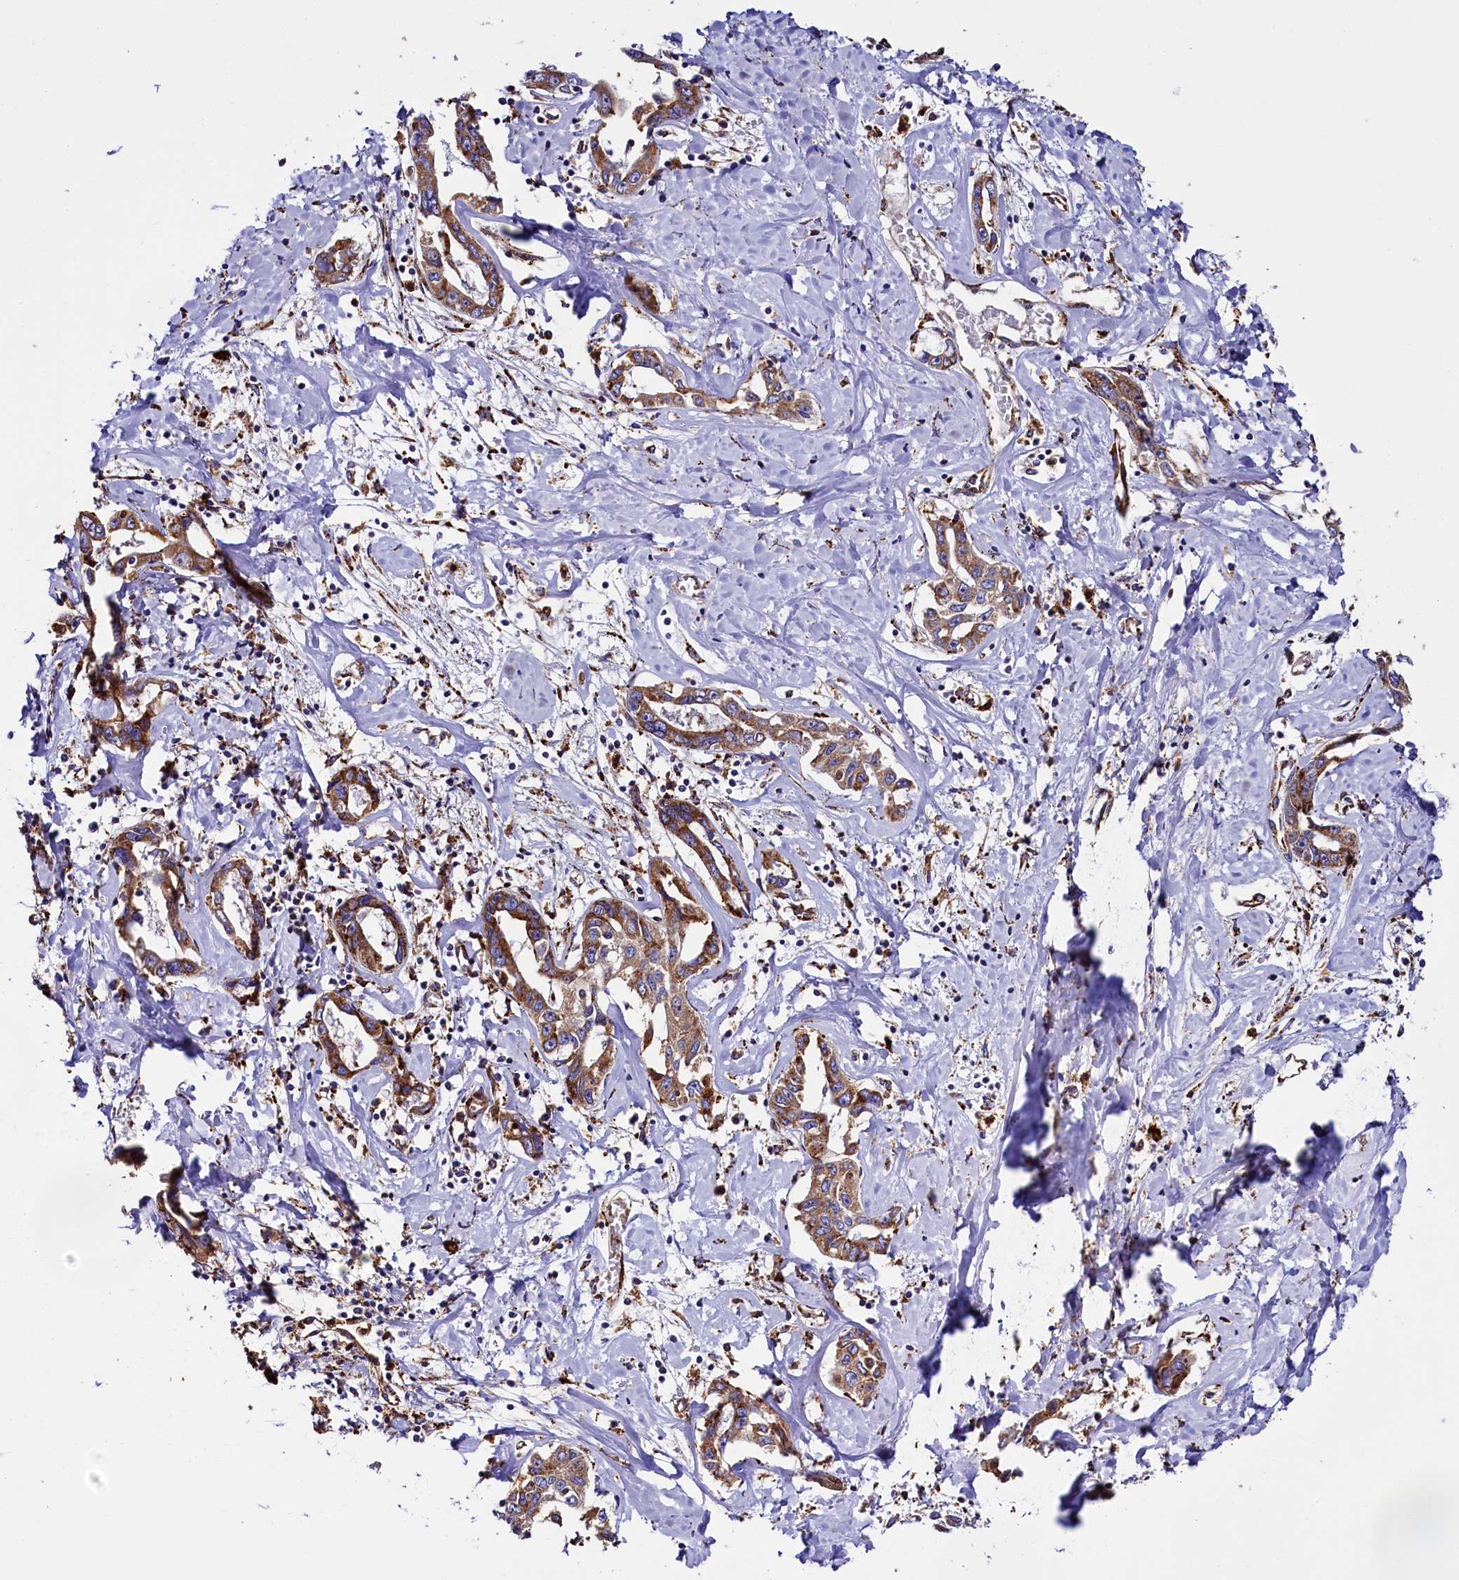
{"staining": {"intensity": "moderate", "quantity": ">75%", "location": "cytoplasmic/membranous"}, "tissue": "liver cancer", "cell_type": "Tumor cells", "image_type": "cancer", "snomed": [{"axis": "morphology", "description": "Cholangiocarcinoma"}, {"axis": "topography", "description": "Liver"}], "caption": "Tumor cells display moderate cytoplasmic/membranous staining in about >75% of cells in cholangiocarcinoma (liver).", "gene": "CAPS2", "patient": {"sex": "male", "age": 59}}